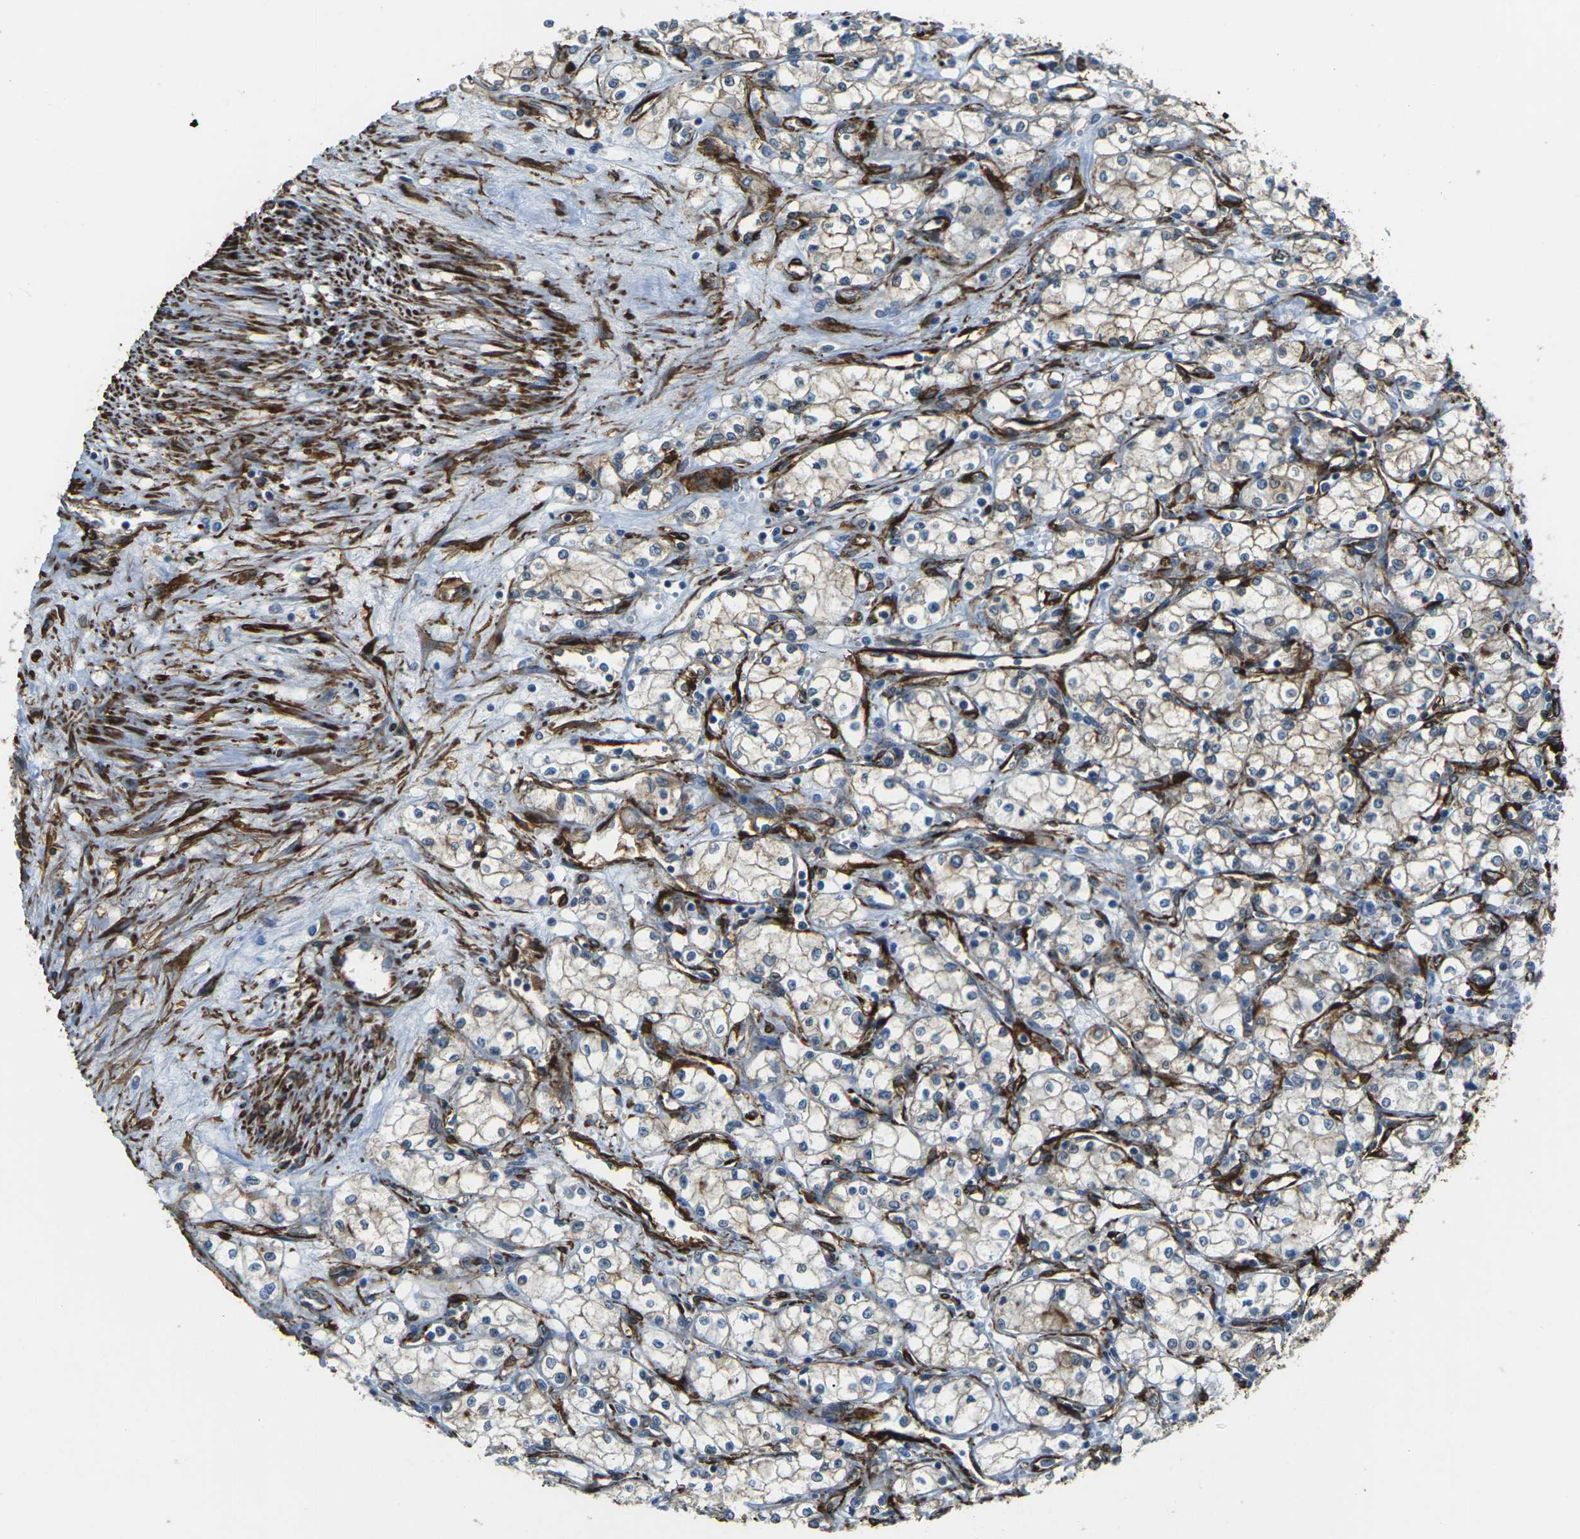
{"staining": {"intensity": "negative", "quantity": "none", "location": "none"}, "tissue": "renal cancer", "cell_type": "Tumor cells", "image_type": "cancer", "snomed": [{"axis": "morphology", "description": "Normal tissue, NOS"}, {"axis": "morphology", "description": "Adenocarcinoma, NOS"}, {"axis": "topography", "description": "Kidney"}], "caption": "Tumor cells show no significant protein expression in adenocarcinoma (renal).", "gene": "GRAMD1C", "patient": {"sex": "male", "age": 59}}